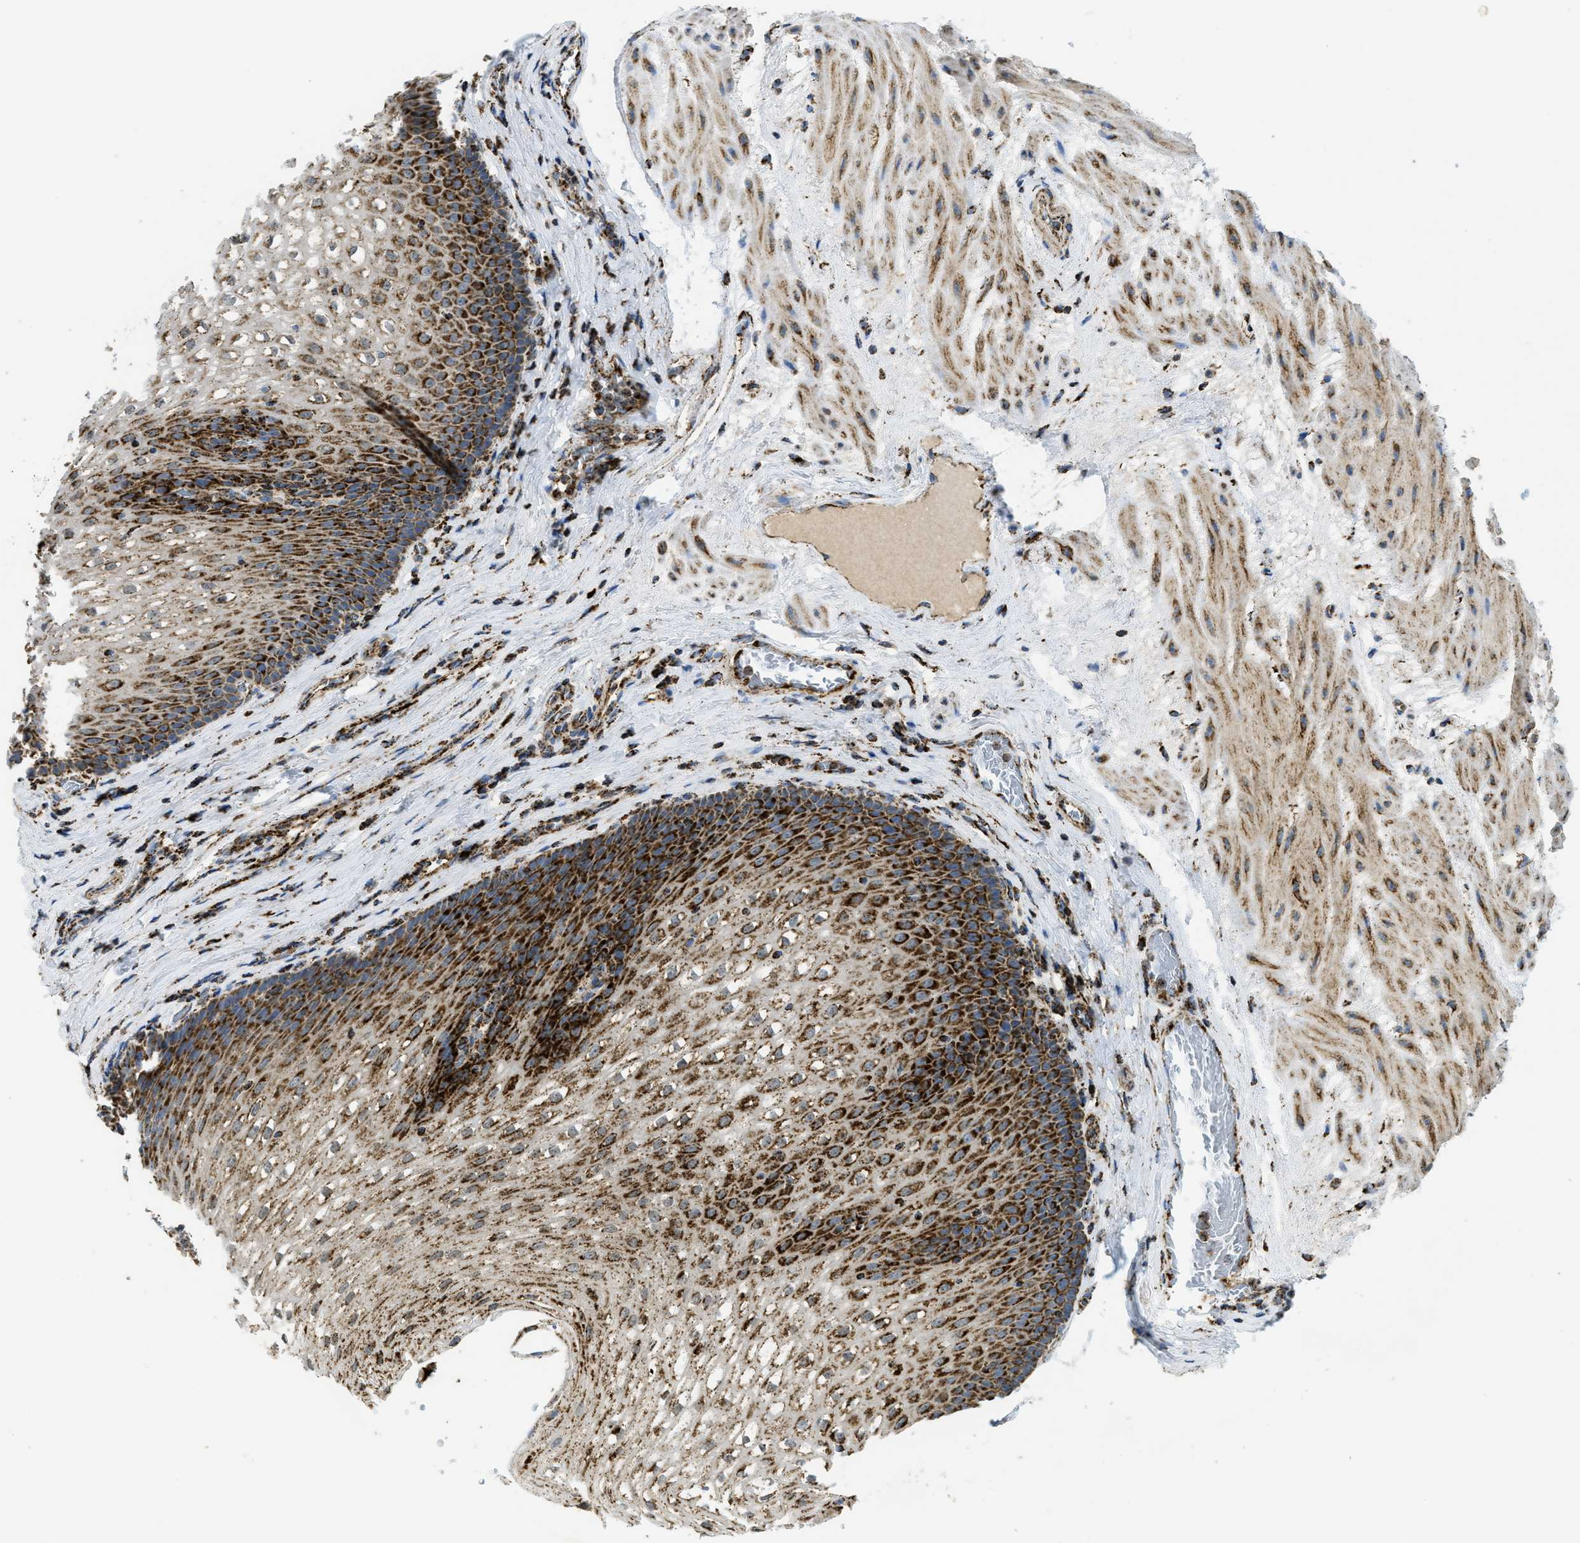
{"staining": {"intensity": "strong", "quantity": ">75%", "location": "cytoplasmic/membranous"}, "tissue": "esophagus", "cell_type": "Squamous epithelial cells", "image_type": "normal", "snomed": [{"axis": "morphology", "description": "Normal tissue, NOS"}, {"axis": "topography", "description": "Esophagus"}], "caption": "Benign esophagus displays strong cytoplasmic/membranous positivity in about >75% of squamous epithelial cells.", "gene": "SQOR", "patient": {"sex": "male", "age": 48}}